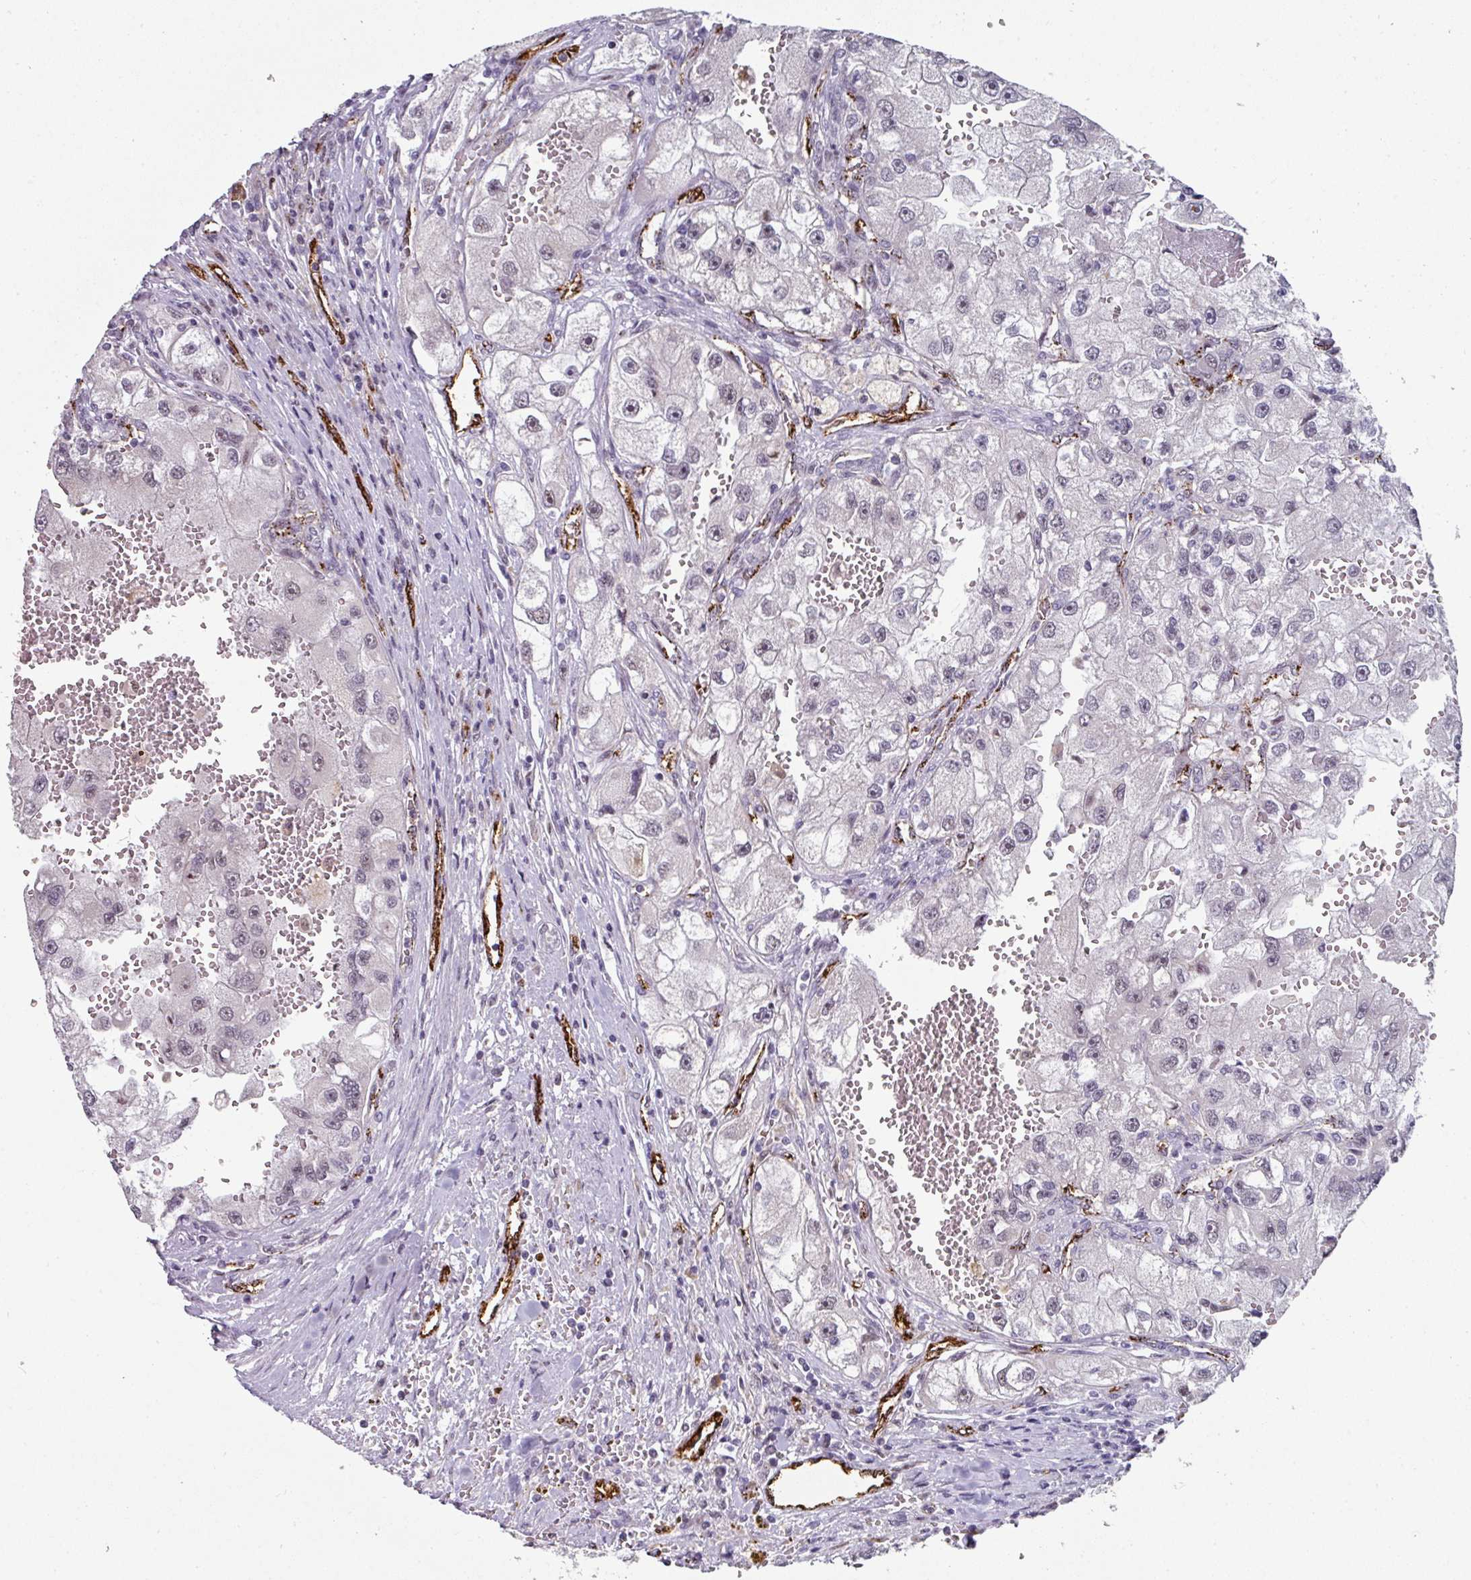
{"staining": {"intensity": "negative", "quantity": "none", "location": "none"}, "tissue": "renal cancer", "cell_type": "Tumor cells", "image_type": "cancer", "snomed": [{"axis": "morphology", "description": "Adenocarcinoma, NOS"}, {"axis": "topography", "description": "Kidney"}], "caption": "Human renal cancer (adenocarcinoma) stained for a protein using immunohistochemistry reveals no staining in tumor cells.", "gene": "SIDT2", "patient": {"sex": "male", "age": 63}}